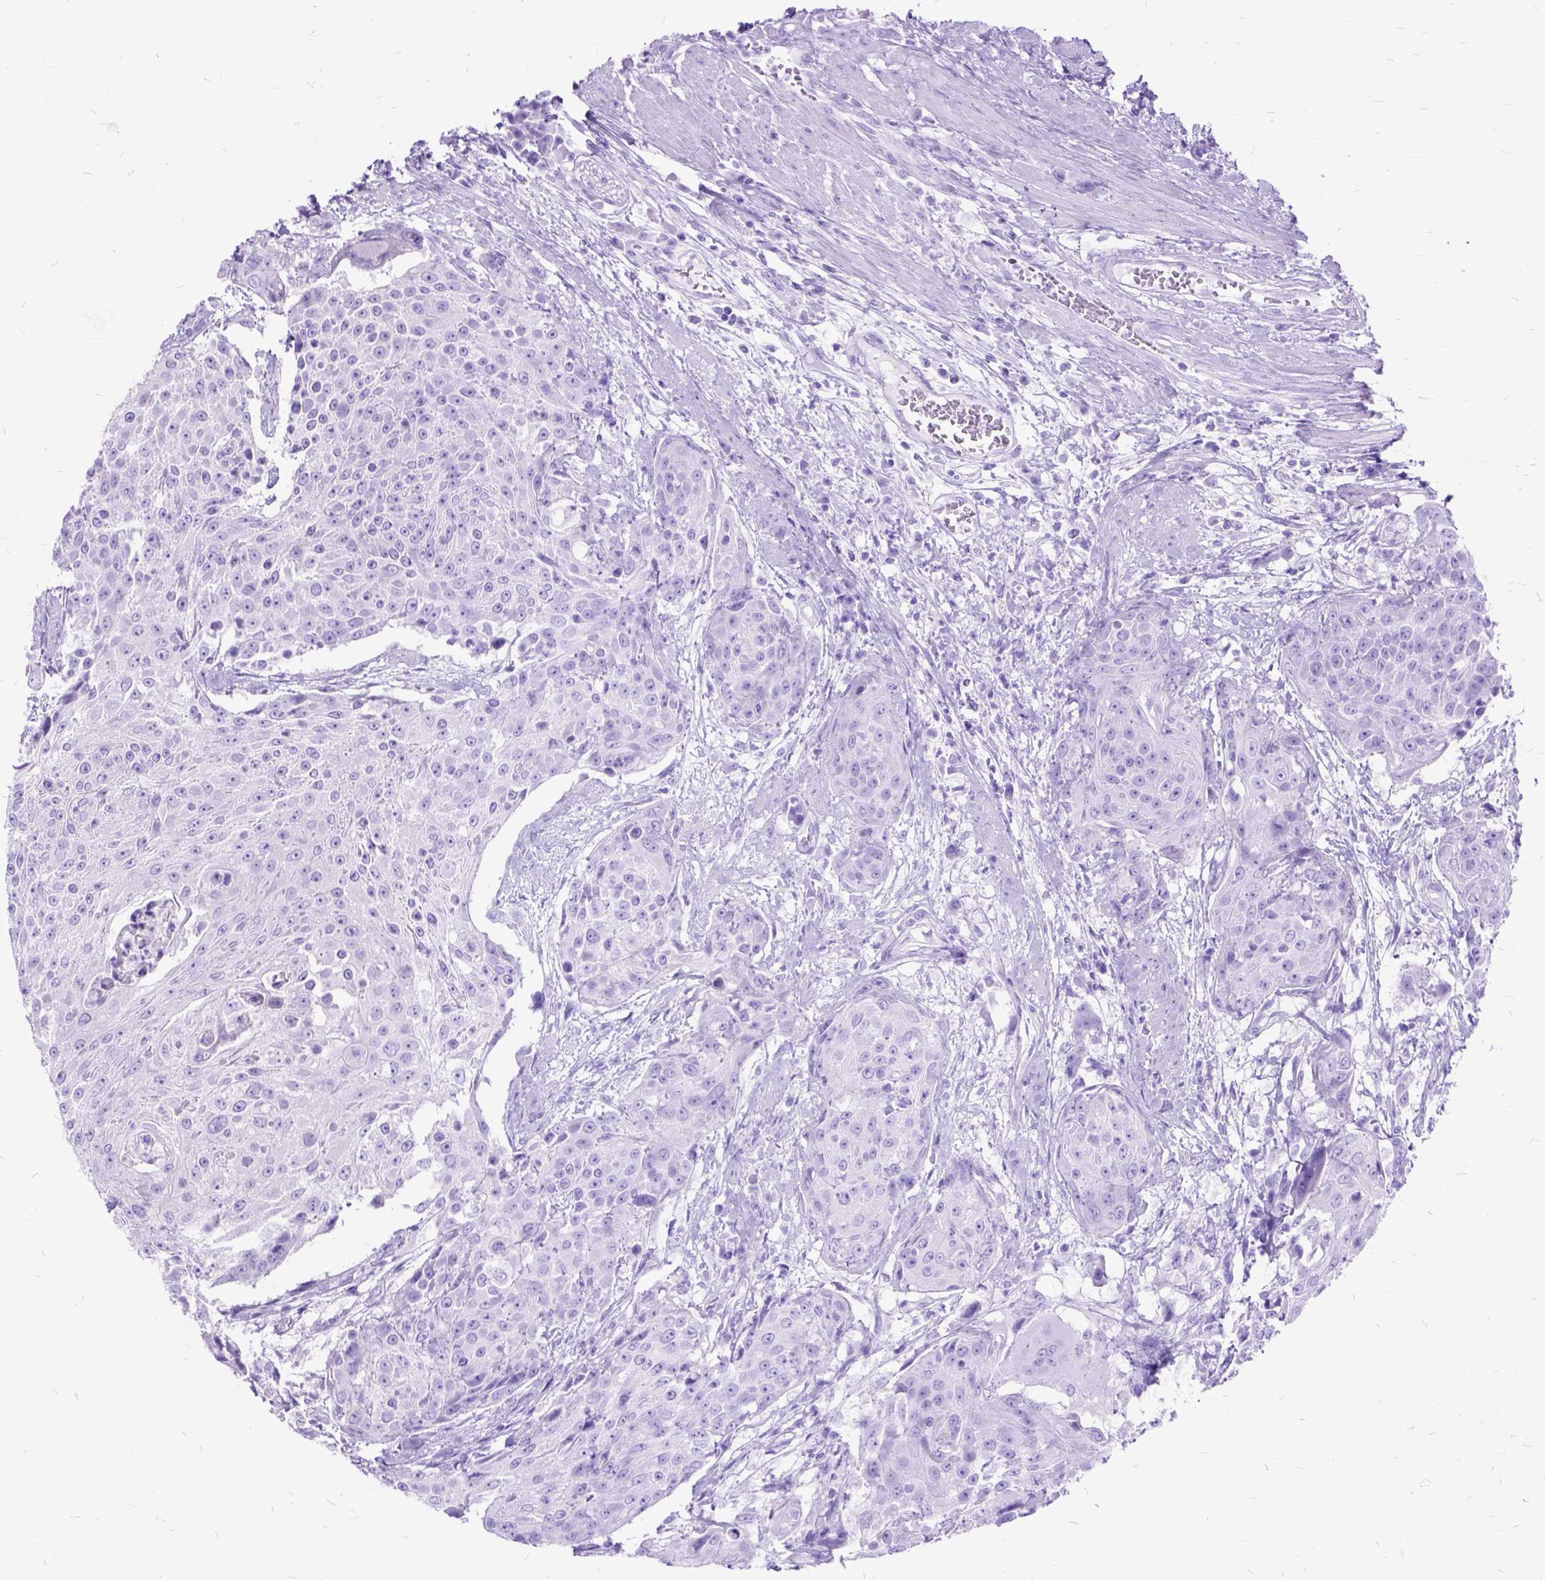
{"staining": {"intensity": "negative", "quantity": "none", "location": "none"}, "tissue": "urothelial cancer", "cell_type": "Tumor cells", "image_type": "cancer", "snomed": [{"axis": "morphology", "description": "Urothelial carcinoma, High grade"}, {"axis": "topography", "description": "Urinary bladder"}], "caption": "The immunohistochemistry (IHC) photomicrograph has no significant expression in tumor cells of high-grade urothelial carcinoma tissue.", "gene": "DNAH2", "patient": {"sex": "female", "age": 63}}